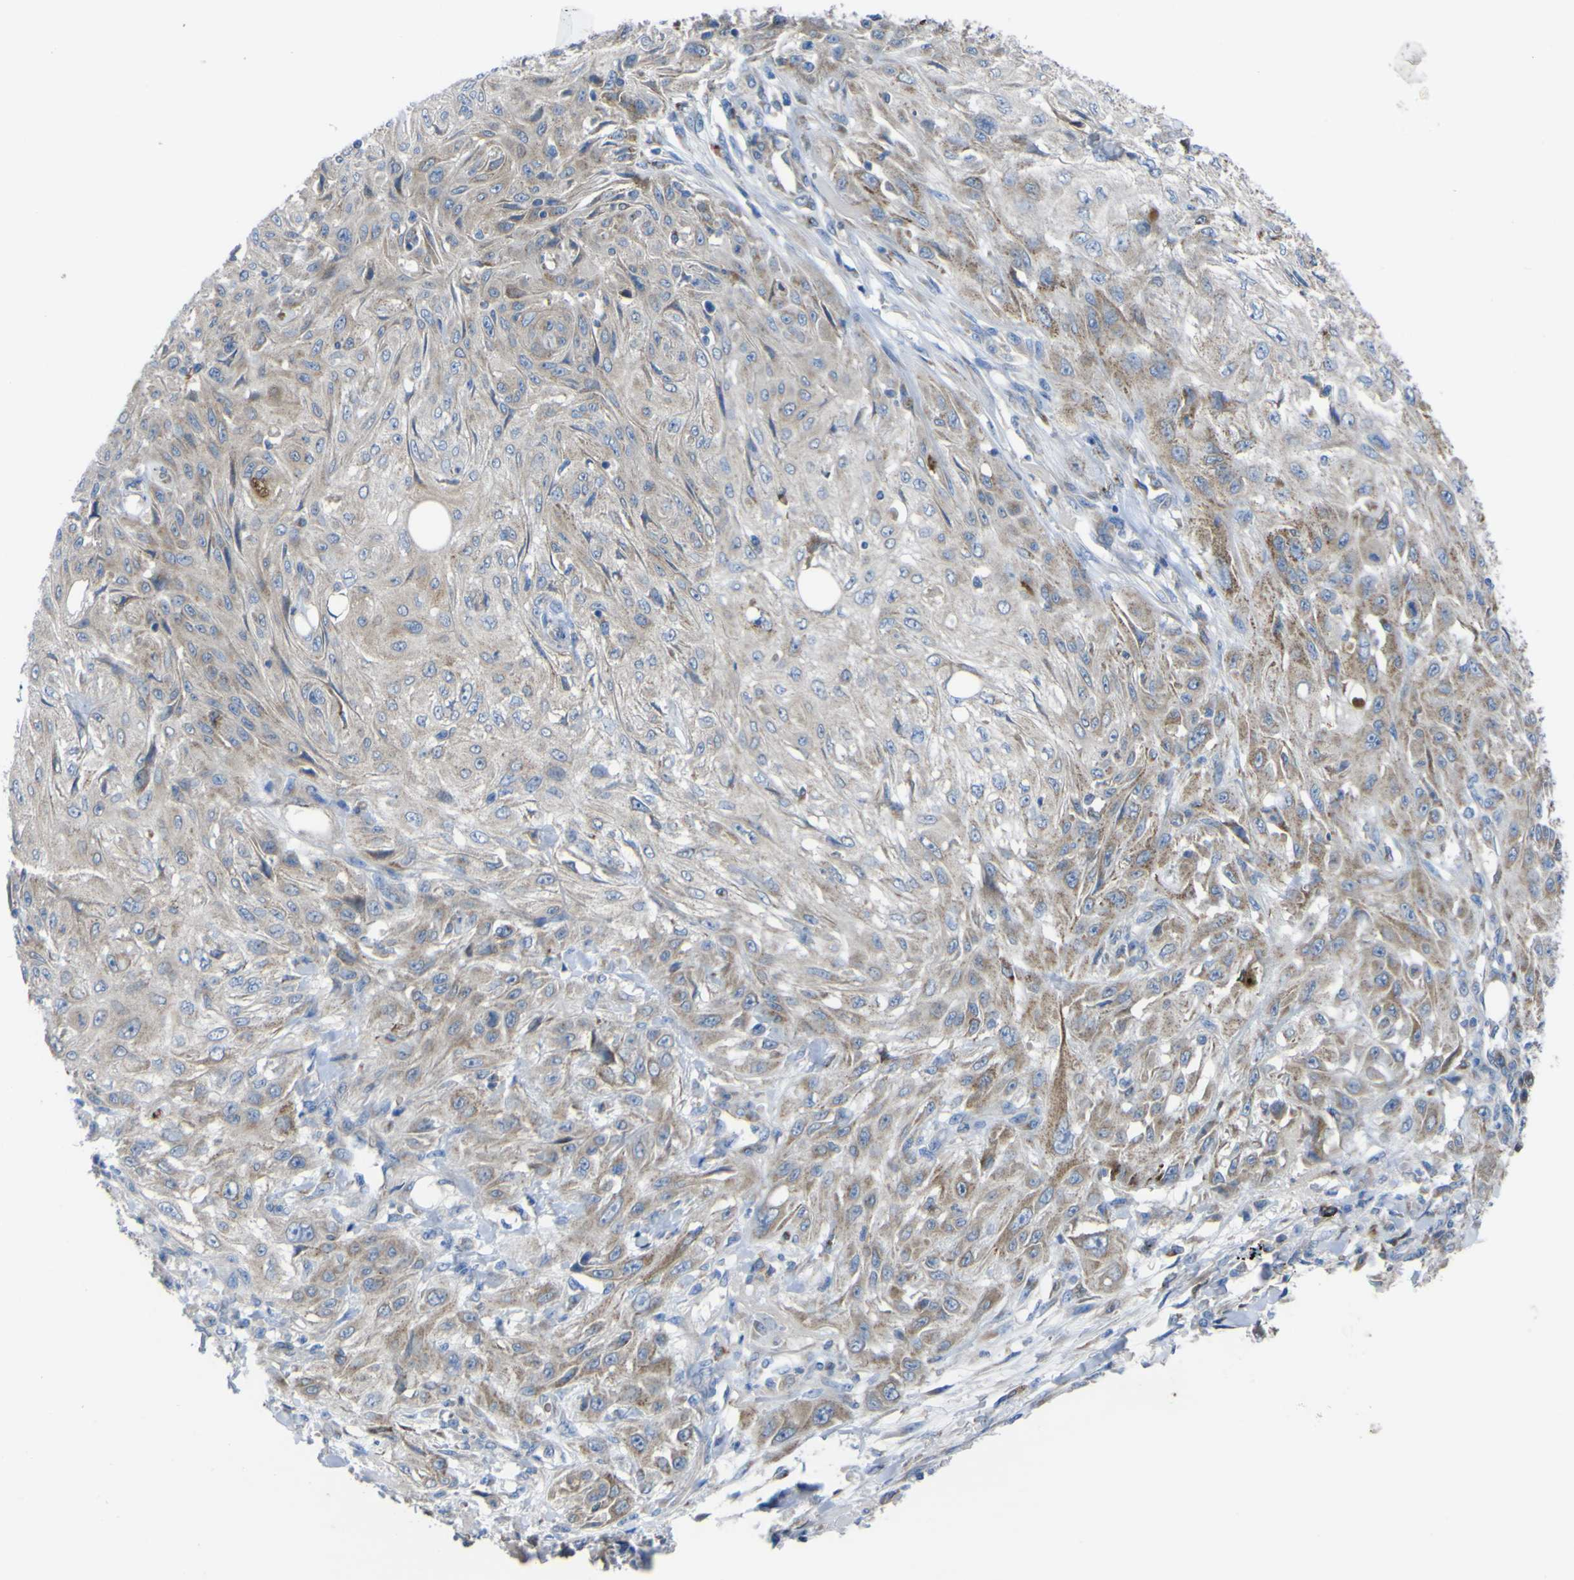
{"staining": {"intensity": "weak", "quantity": ">75%", "location": "cytoplasmic/membranous"}, "tissue": "skin cancer", "cell_type": "Tumor cells", "image_type": "cancer", "snomed": [{"axis": "morphology", "description": "Squamous cell carcinoma, NOS"}, {"axis": "topography", "description": "Skin"}], "caption": "Skin cancer was stained to show a protein in brown. There is low levels of weak cytoplasmic/membranous staining in about >75% of tumor cells. (DAB (3,3'-diaminobenzidine) IHC with brightfield microscopy, high magnification).", "gene": "CST3", "patient": {"sex": "male", "age": 75}}